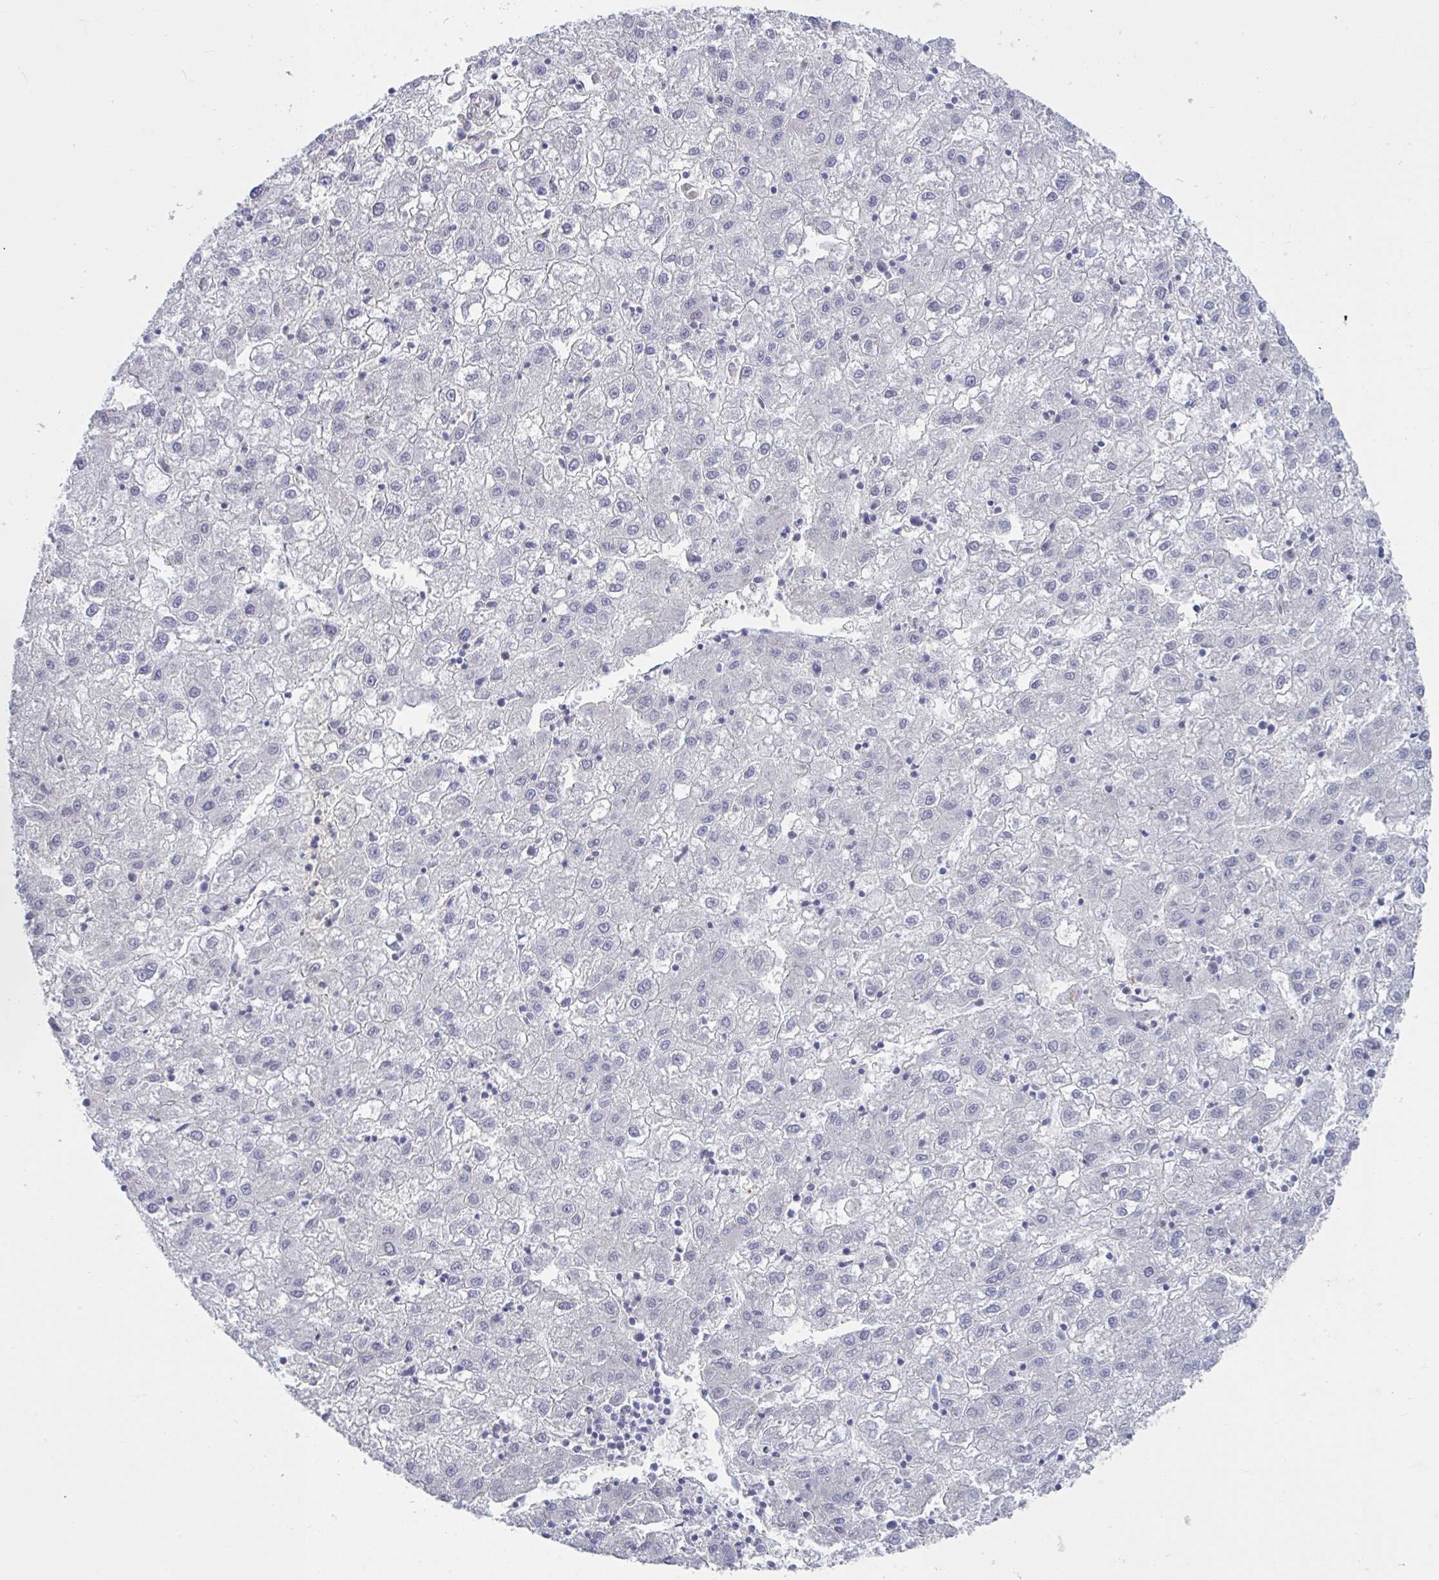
{"staining": {"intensity": "negative", "quantity": "none", "location": "none"}, "tissue": "liver cancer", "cell_type": "Tumor cells", "image_type": "cancer", "snomed": [{"axis": "morphology", "description": "Carcinoma, Hepatocellular, NOS"}, {"axis": "topography", "description": "Liver"}], "caption": "IHC of hepatocellular carcinoma (liver) demonstrates no staining in tumor cells.", "gene": "STK26", "patient": {"sex": "male", "age": 72}}